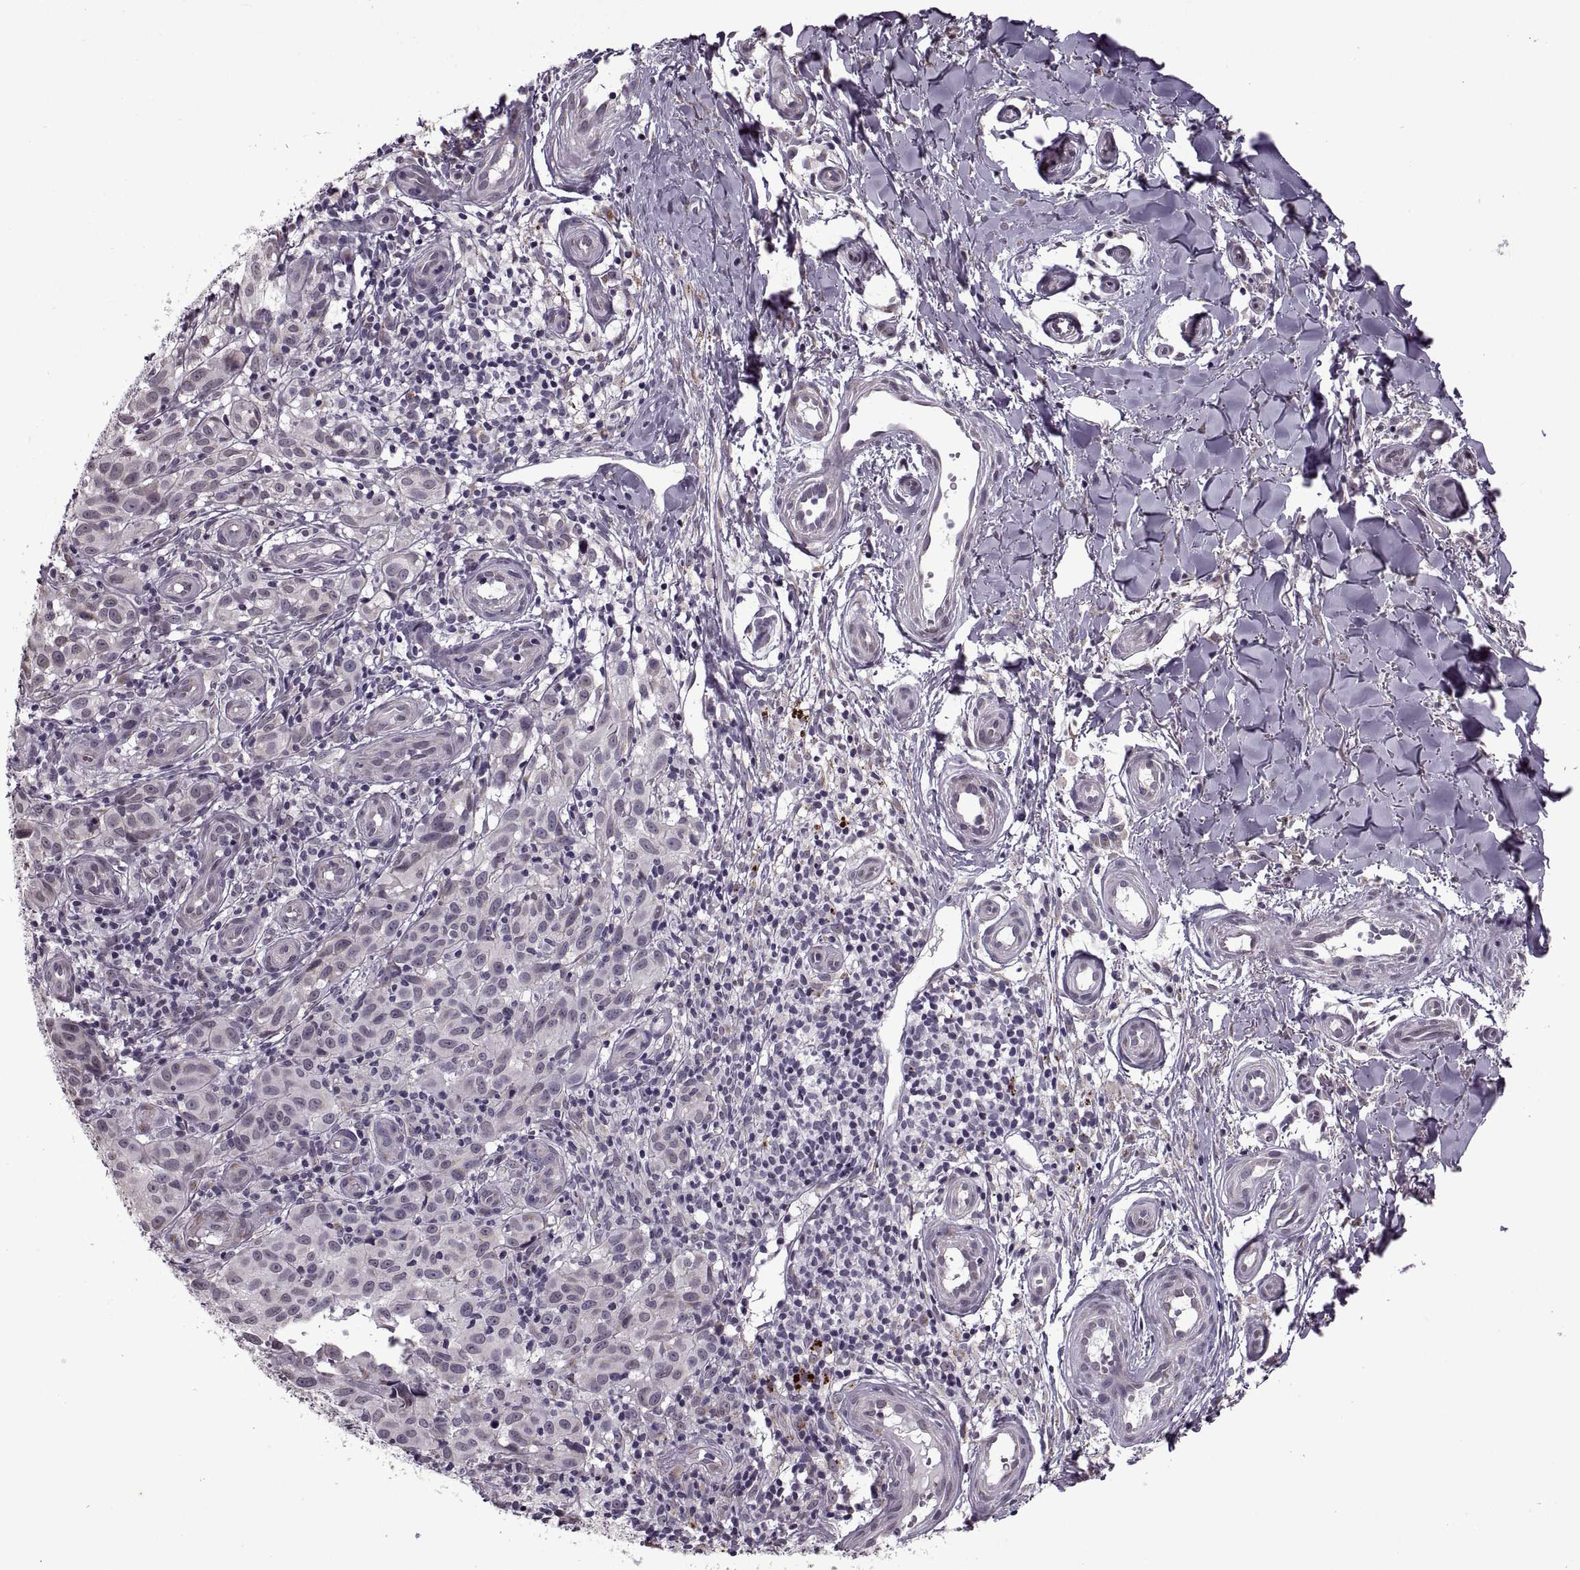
{"staining": {"intensity": "negative", "quantity": "none", "location": "none"}, "tissue": "melanoma", "cell_type": "Tumor cells", "image_type": "cancer", "snomed": [{"axis": "morphology", "description": "Malignant melanoma, NOS"}, {"axis": "topography", "description": "Skin"}], "caption": "High power microscopy photomicrograph of an immunohistochemistry (IHC) image of melanoma, revealing no significant positivity in tumor cells.", "gene": "PRSS37", "patient": {"sex": "female", "age": 53}}